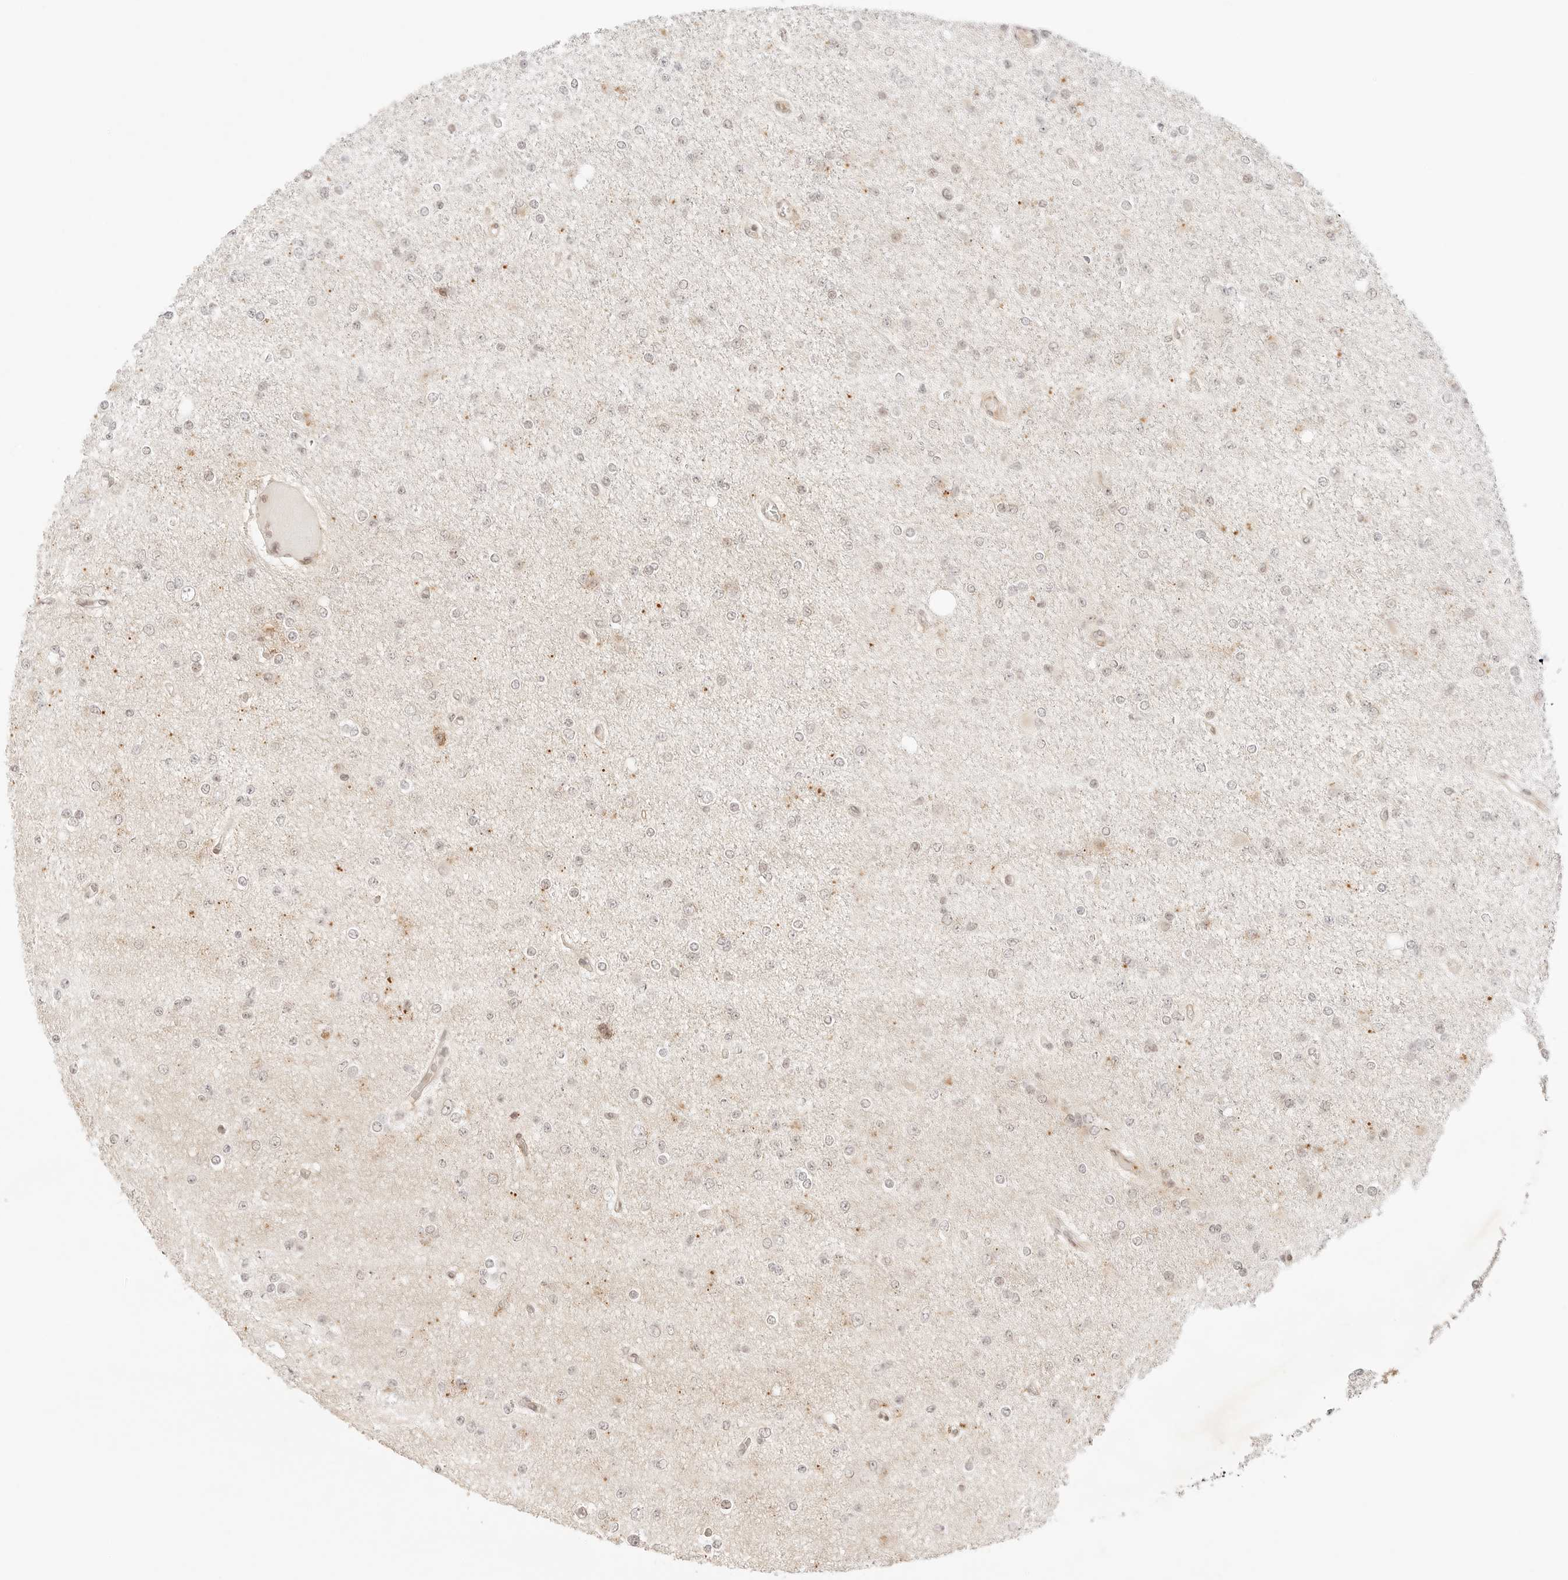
{"staining": {"intensity": "negative", "quantity": "none", "location": "none"}, "tissue": "glioma", "cell_type": "Tumor cells", "image_type": "cancer", "snomed": [{"axis": "morphology", "description": "Glioma, malignant, Low grade"}, {"axis": "topography", "description": "Brain"}], "caption": "Tumor cells show no significant protein expression in malignant low-grade glioma.", "gene": "RPS6KL1", "patient": {"sex": "female", "age": 22}}